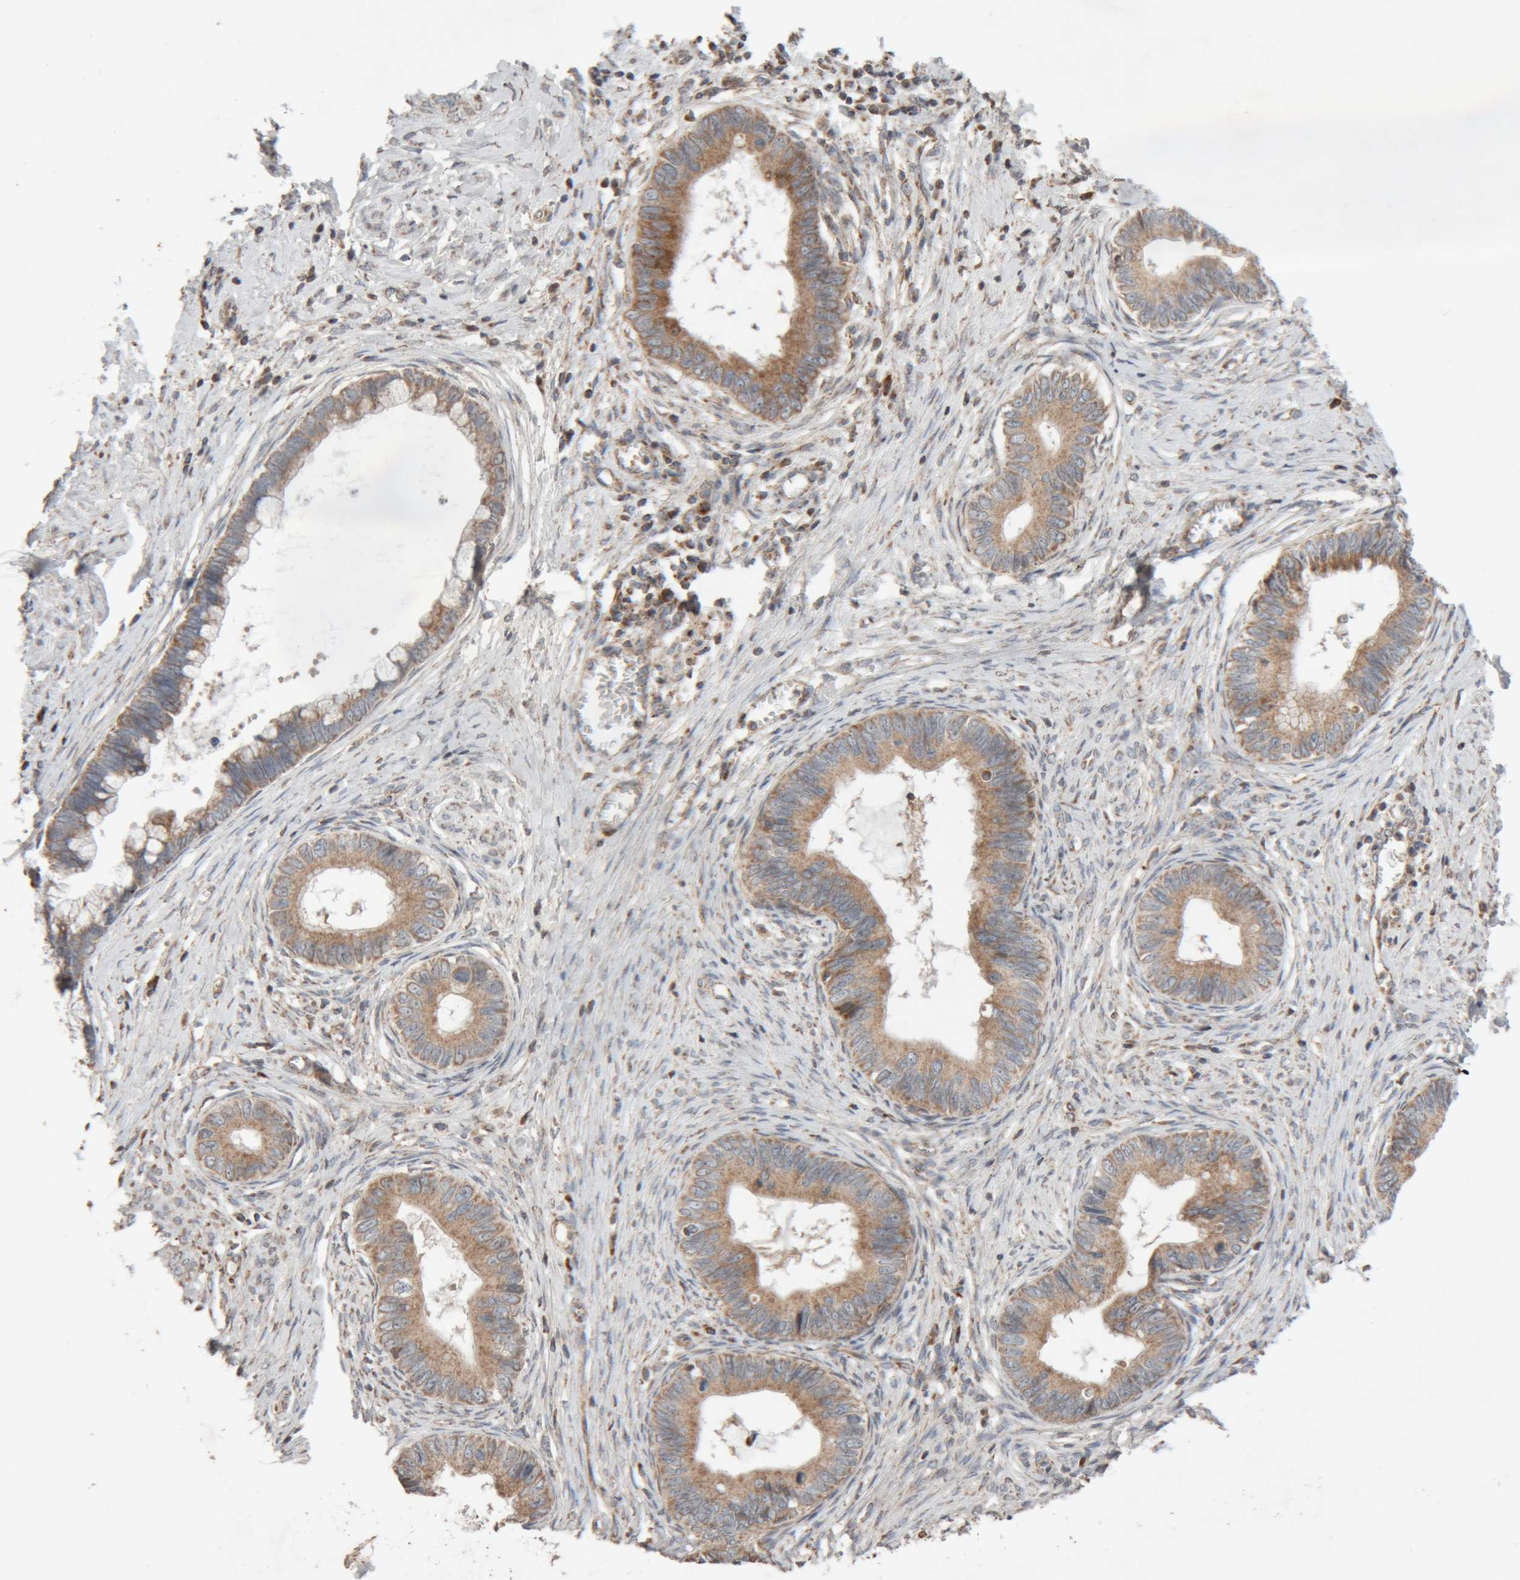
{"staining": {"intensity": "moderate", "quantity": ">75%", "location": "cytoplasmic/membranous"}, "tissue": "cervical cancer", "cell_type": "Tumor cells", "image_type": "cancer", "snomed": [{"axis": "morphology", "description": "Adenocarcinoma, NOS"}, {"axis": "topography", "description": "Cervix"}], "caption": "Tumor cells reveal moderate cytoplasmic/membranous positivity in approximately >75% of cells in cervical cancer (adenocarcinoma). Nuclei are stained in blue.", "gene": "KIF21B", "patient": {"sex": "female", "age": 44}}